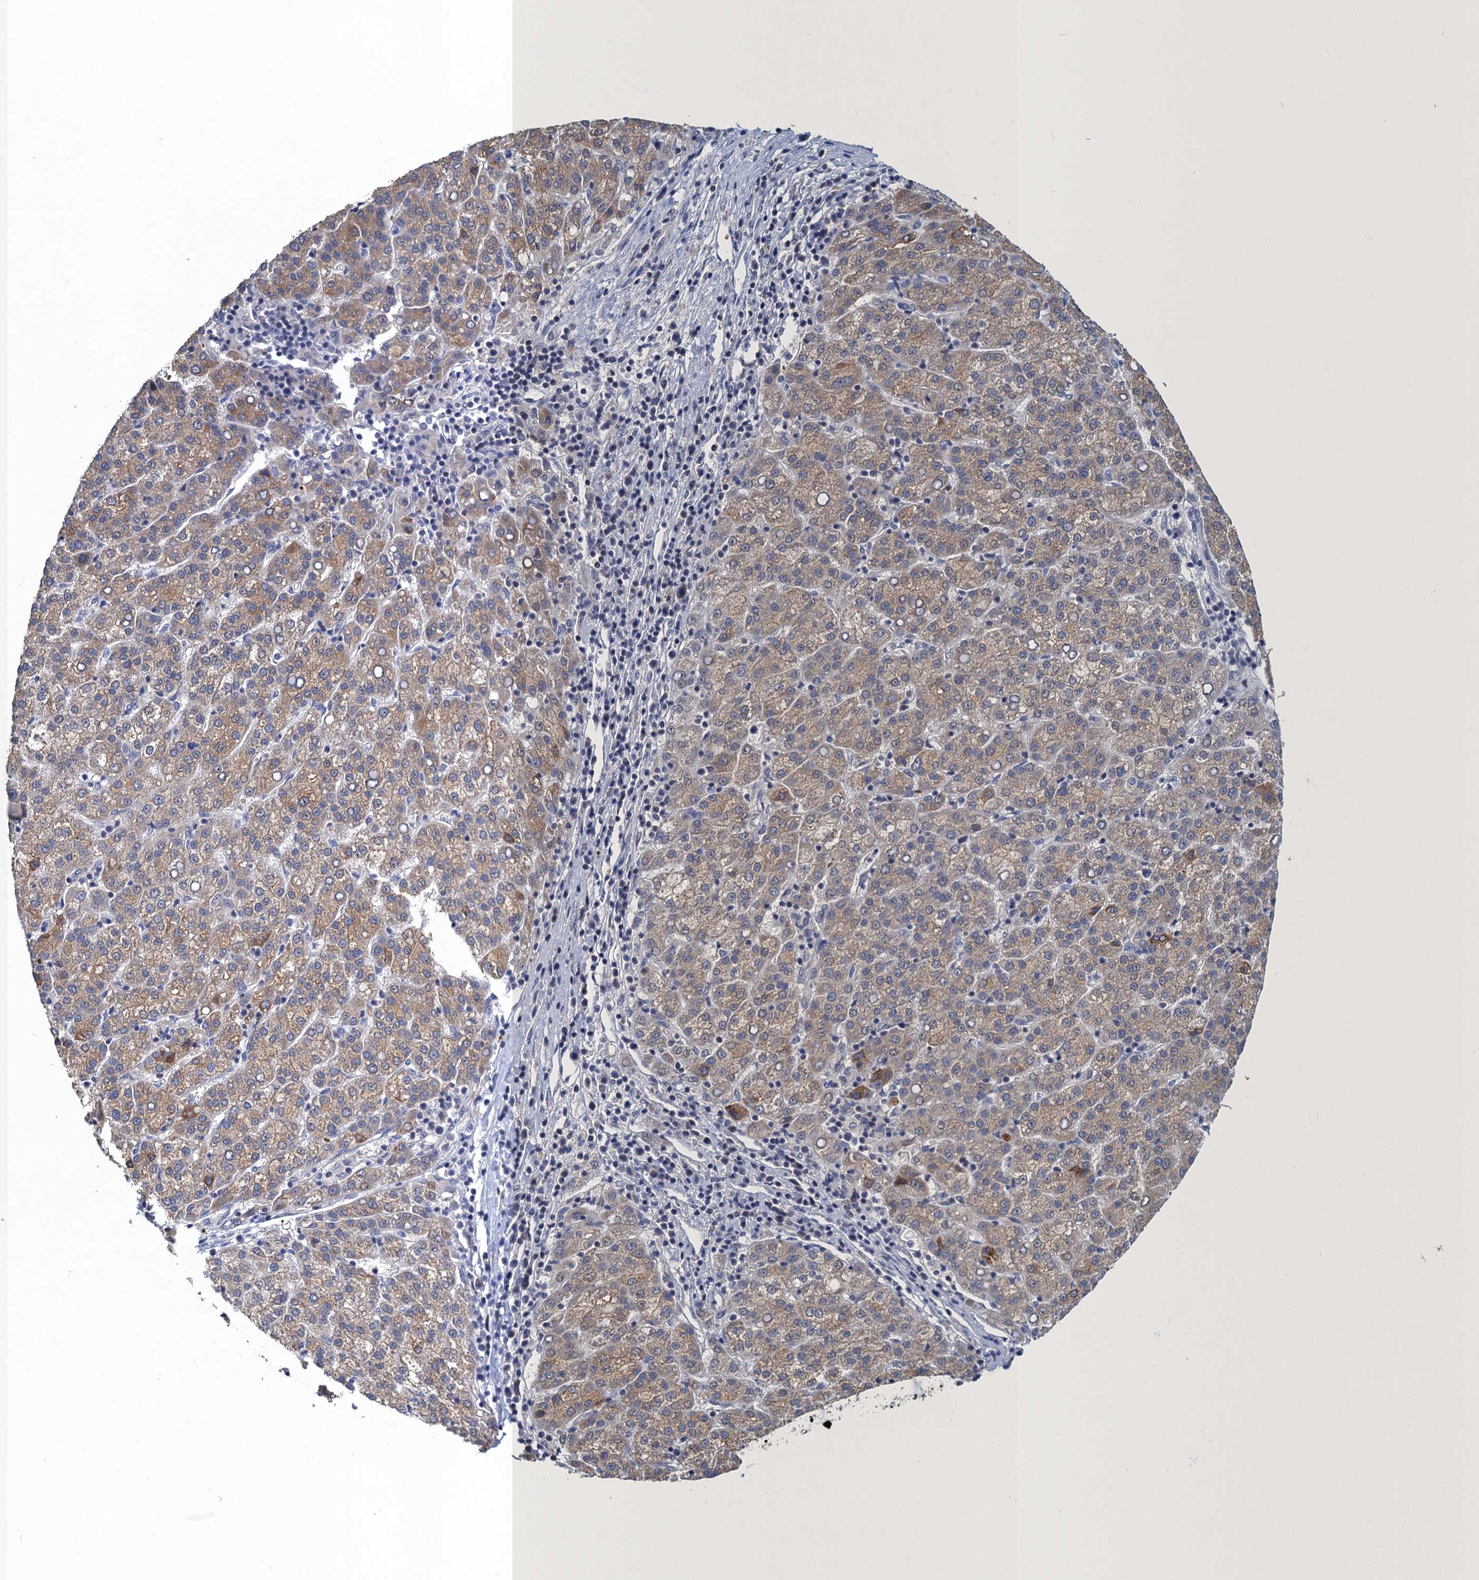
{"staining": {"intensity": "weak", "quantity": ">75%", "location": "cytoplasmic/membranous"}, "tissue": "liver cancer", "cell_type": "Tumor cells", "image_type": "cancer", "snomed": [{"axis": "morphology", "description": "Carcinoma, Hepatocellular, NOS"}, {"axis": "topography", "description": "Liver"}], "caption": "Weak cytoplasmic/membranous staining for a protein is identified in about >75% of tumor cells of liver hepatocellular carcinoma using IHC.", "gene": "ATOSA", "patient": {"sex": "female", "age": 58}}